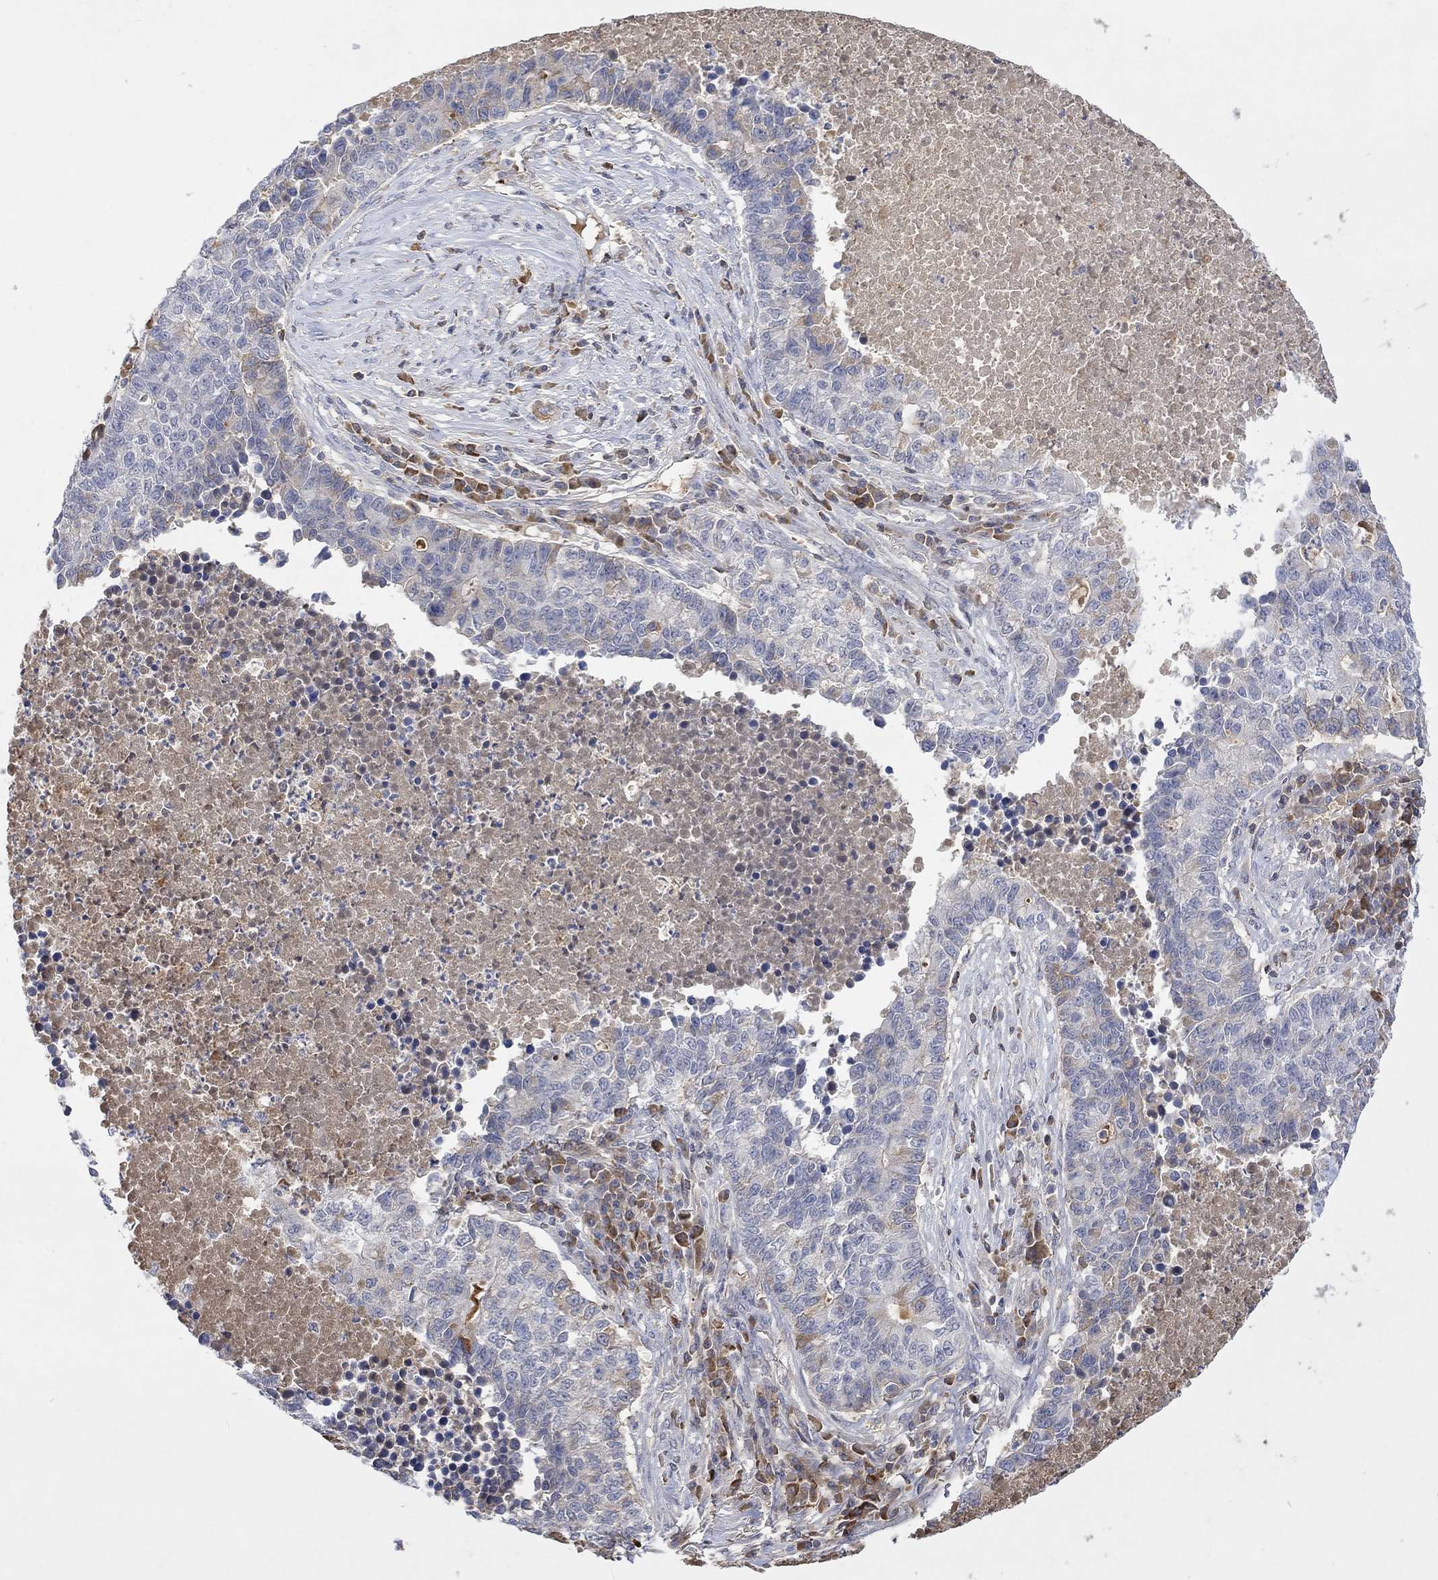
{"staining": {"intensity": "negative", "quantity": "none", "location": "none"}, "tissue": "lung cancer", "cell_type": "Tumor cells", "image_type": "cancer", "snomed": [{"axis": "morphology", "description": "Adenocarcinoma, NOS"}, {"axis": "topography", "description": "Lung"}], "caption": "IHC image of human lung cancer stained for a protein (brown), which reveals no positivity in tumor cells. (Immunohistochemistry, brightfield microscopy, high magnification).", "gene": "MSTN", "patient": {"sex": "male", "age": 57}}